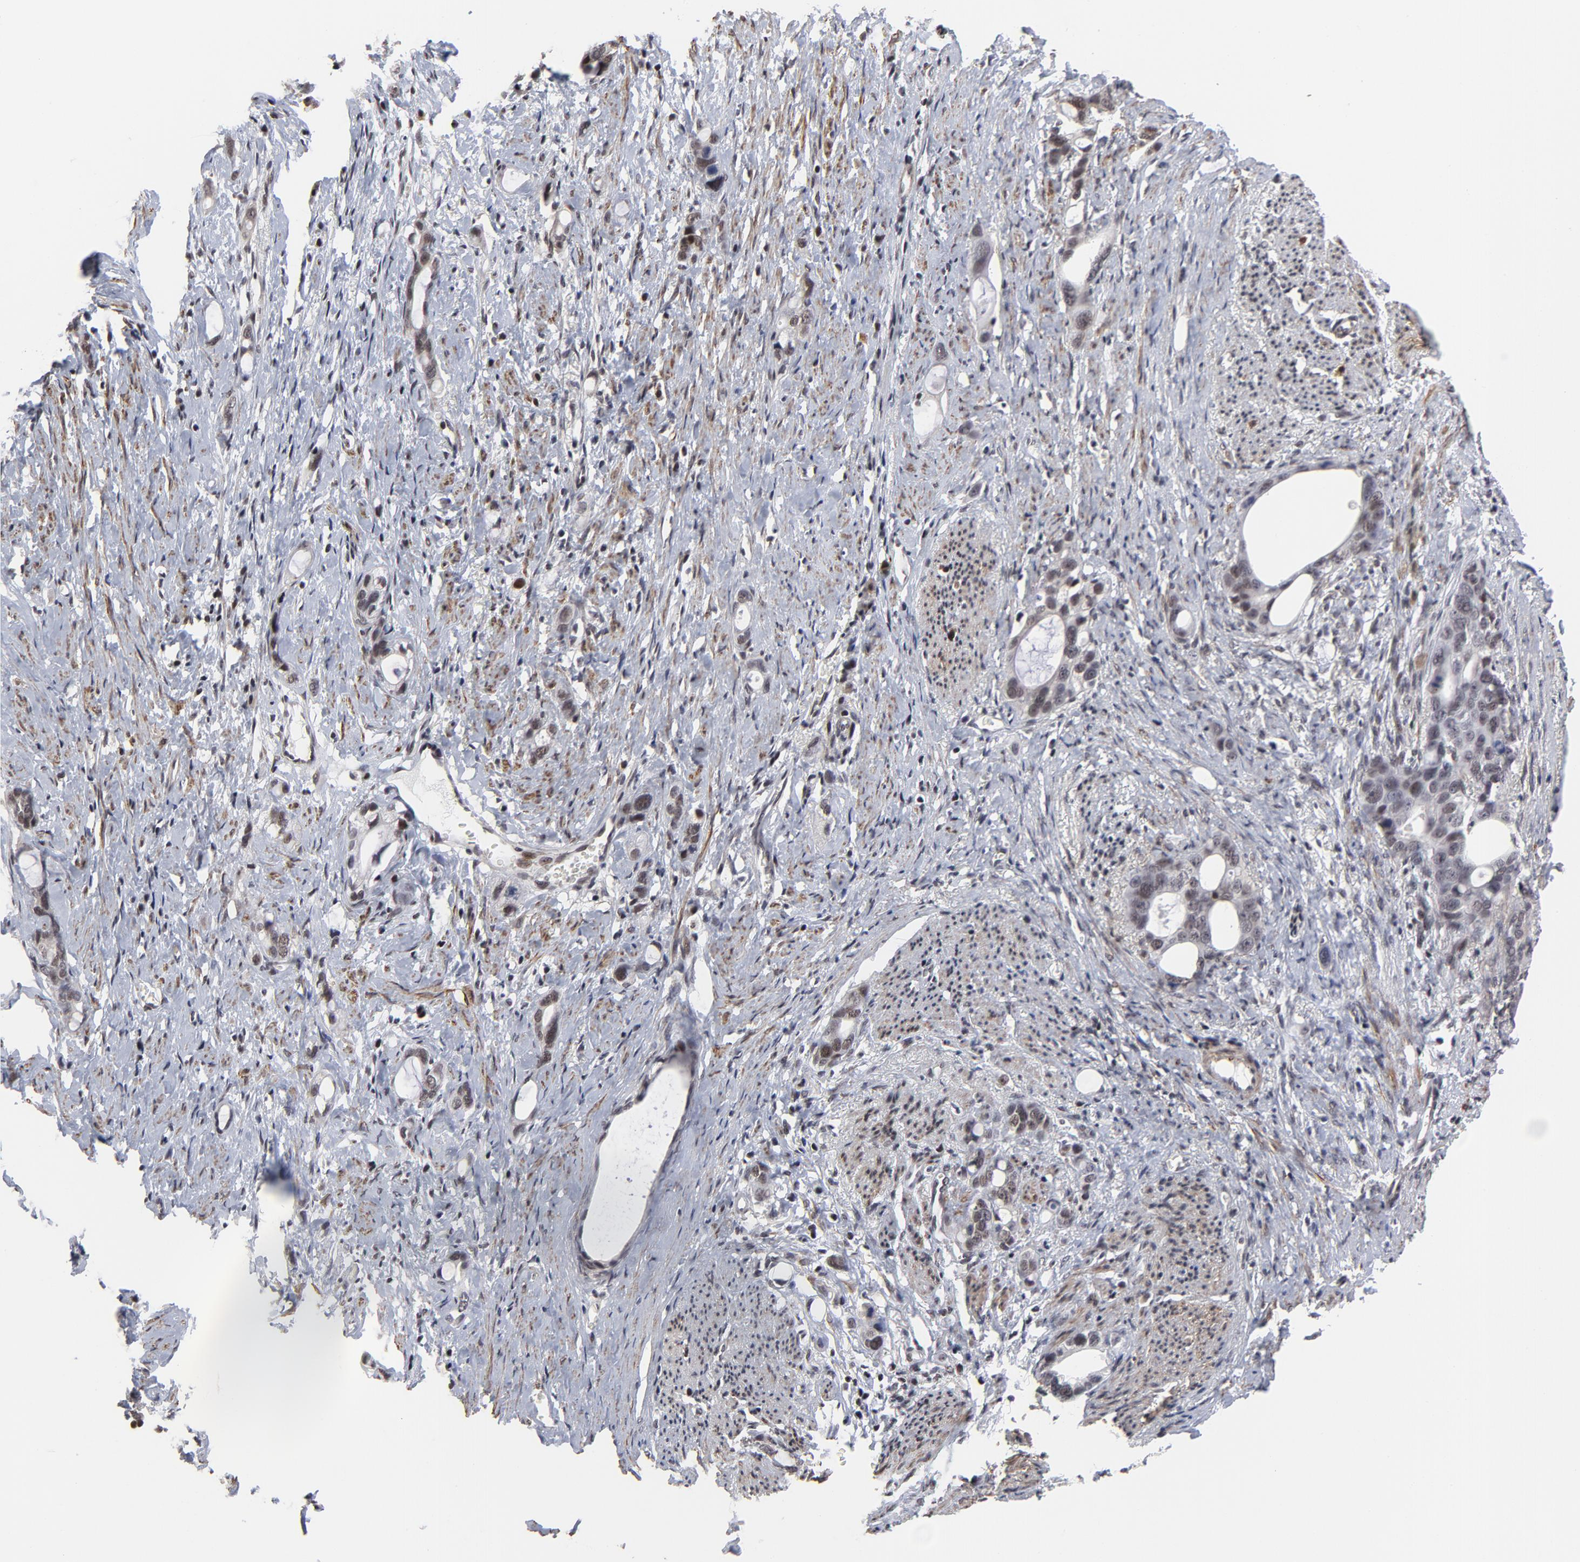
{"staining": {"intensity": "moderate", "quantity": ">75%", "location": "nuclear"}, "tissue": "stomach cancer", "cell_type": "Tumor cells", "image_type": "cancer", "snomed": [{"axis": "morphology", "description": "Adenocarcinoma, NOS"}, {"axis": "topography", "description": "Stomach"}], "caption": "This is a photomicrograph of immunohistochemistry (IHC) staining of stomach cancer, which shows moderate staining in the nuclear of tumor cells.", "gene": "CTCF", "patient": {"sex": "female", "age": 75}}